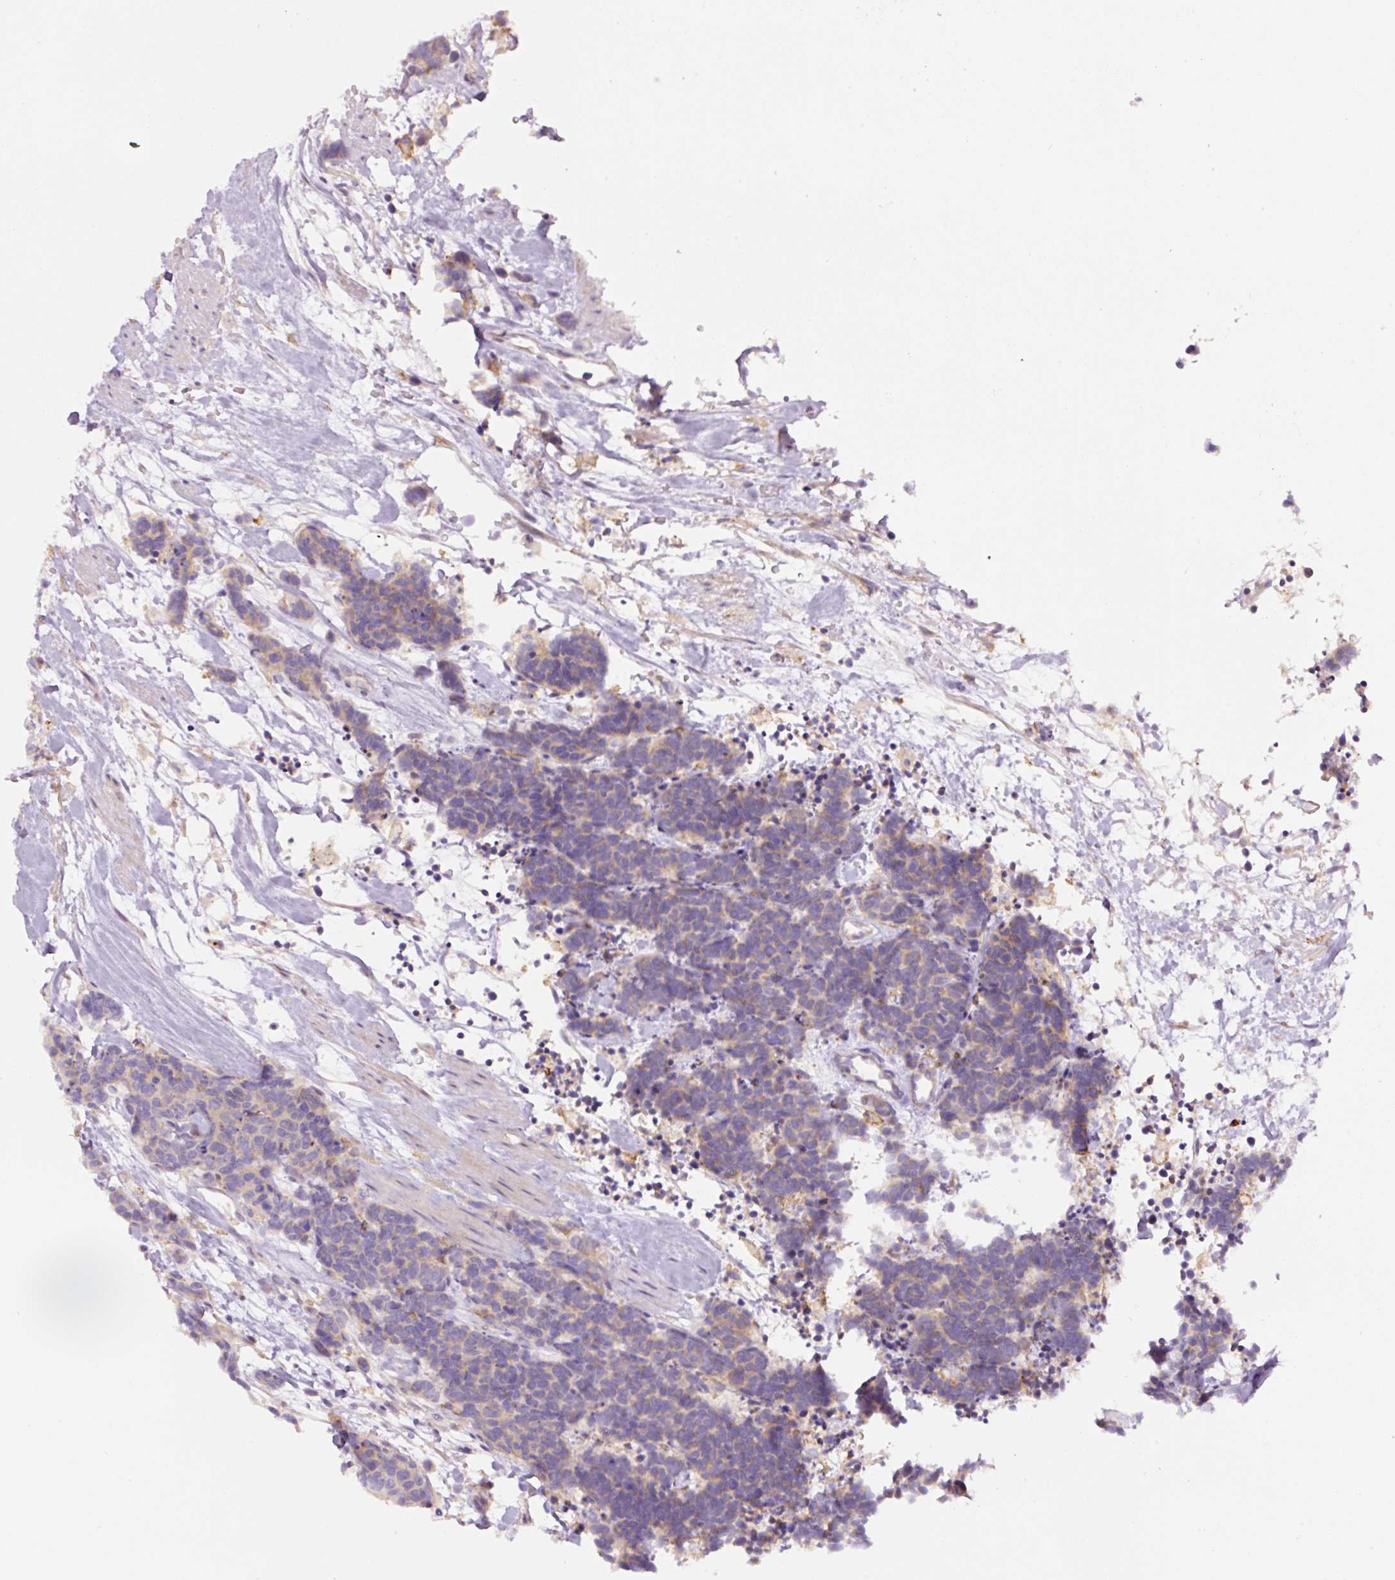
{"staining": {"intensity": "weak", "quantity": "25%-75%", "location": "cytoplasmic/membranous"}, "tissue": "carcinoid", "cell_type": "Tumor cells", "image_type": "cancer", "snomed": [{"axis": "morphology", "description": "Carcinoma, NOS"}, {"axis": "morphology", "description": "Carcinoid, malignant, NOS"}, {"axis": "topography", "description": "Prostate"}], "caption": "Human carcinoma stained with a protein marker reveals weak staining in tumor cells.", "gene": "SH2D6", "patient": {"sex": "male", "age": 57}}